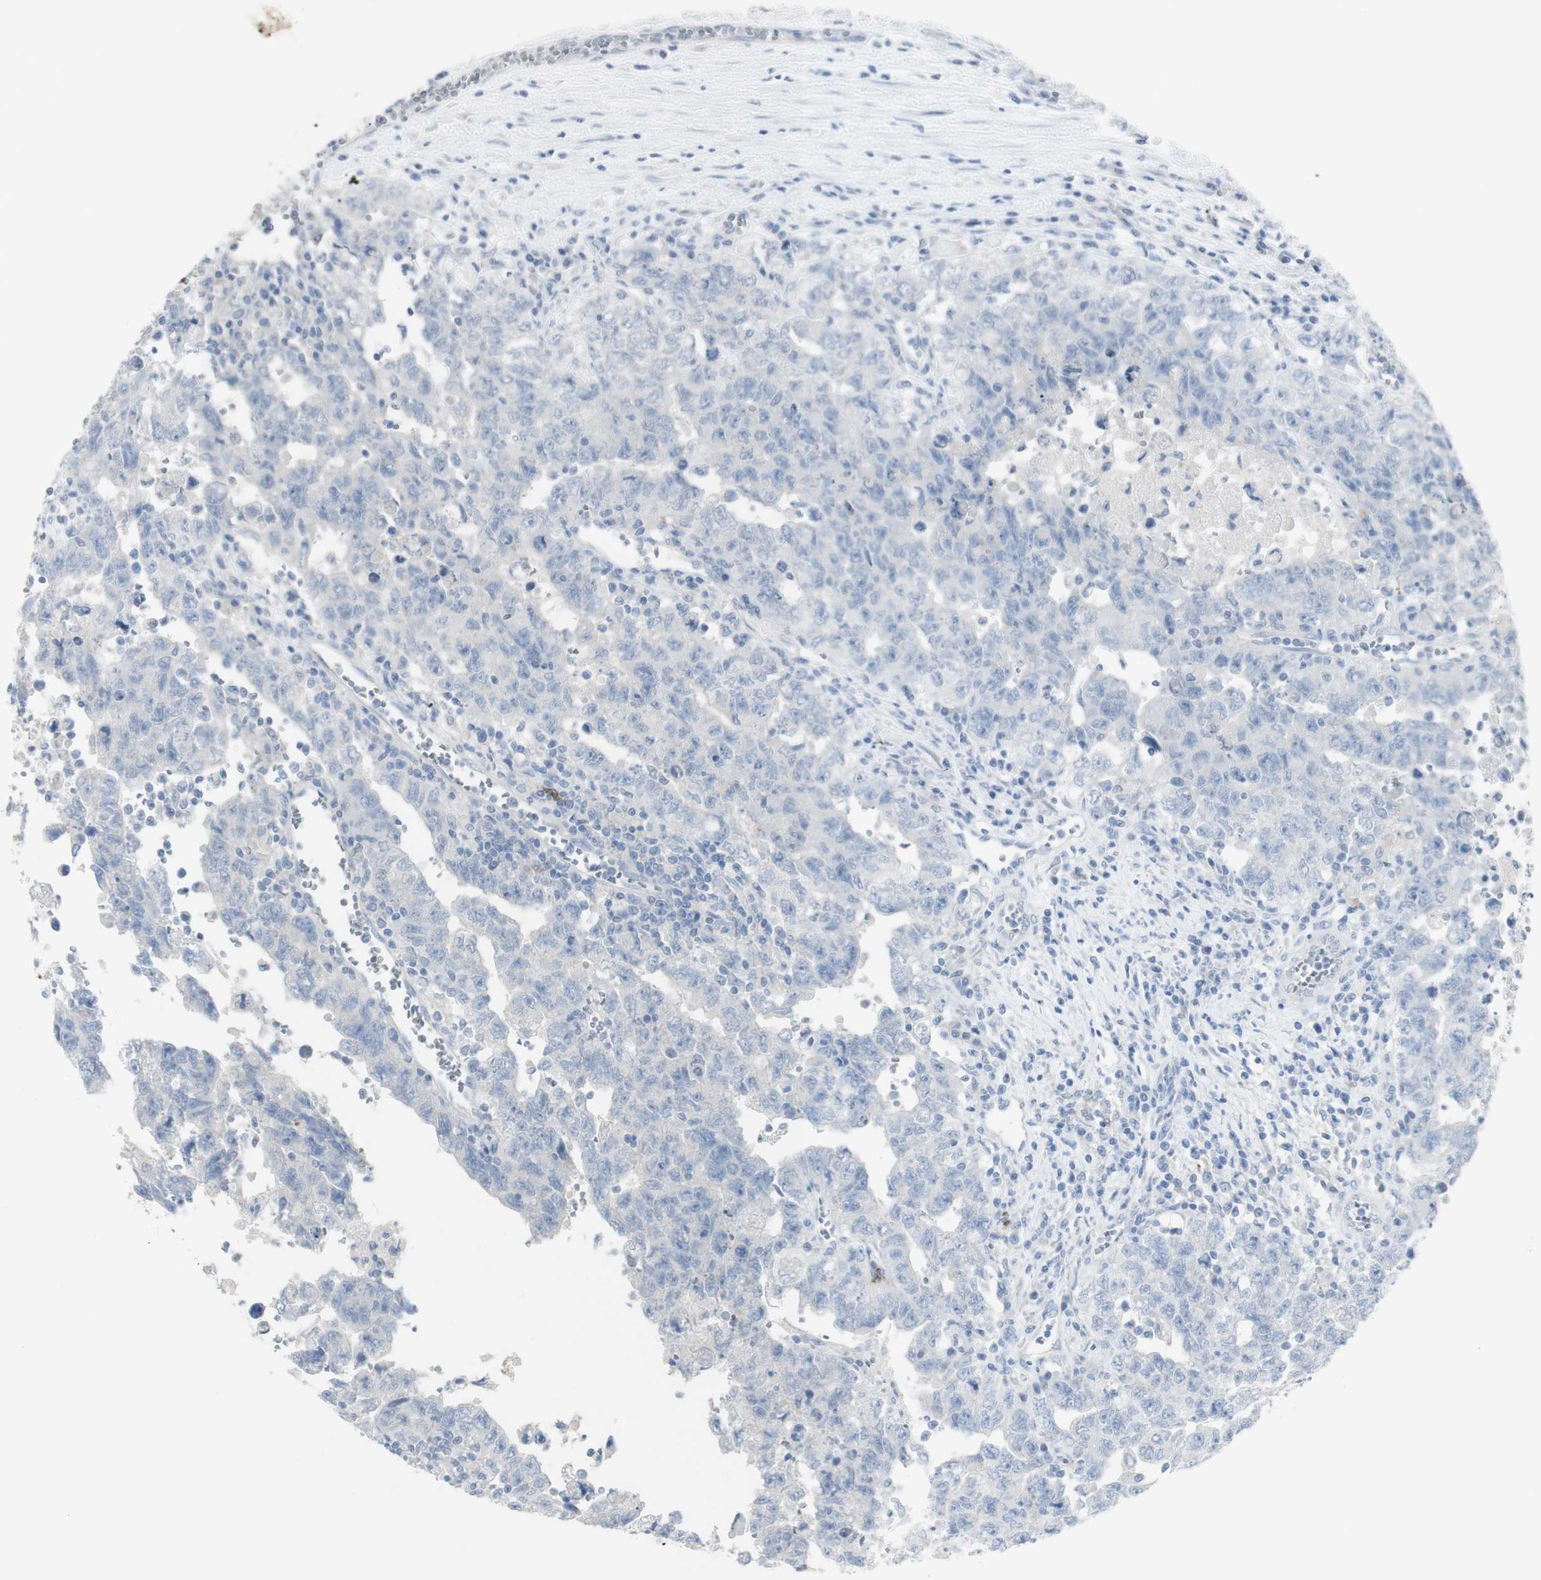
{"staining": {"intensity": "negative", "quantity": "none", "location": "none"}, "tissue": "testis cancer", "cell_type": "Tumor cells", "image_type": "cancer", "snomed": [{"axis": "morphology", "description": "Carcinoma, Embryonal, NOS"}, {"axis": "topography", "description": "Testis"}], "caption": "Tumor cells show no significant protein expression in testis cancer (embryonal carcinoma). (Brightfield microscopy of DAB (3,3'-diaminobenzidine) immunohistochemistry (IHC) at high magnification).", "gene": "CD207", "patient": {"sex": "male", "age": 28}}